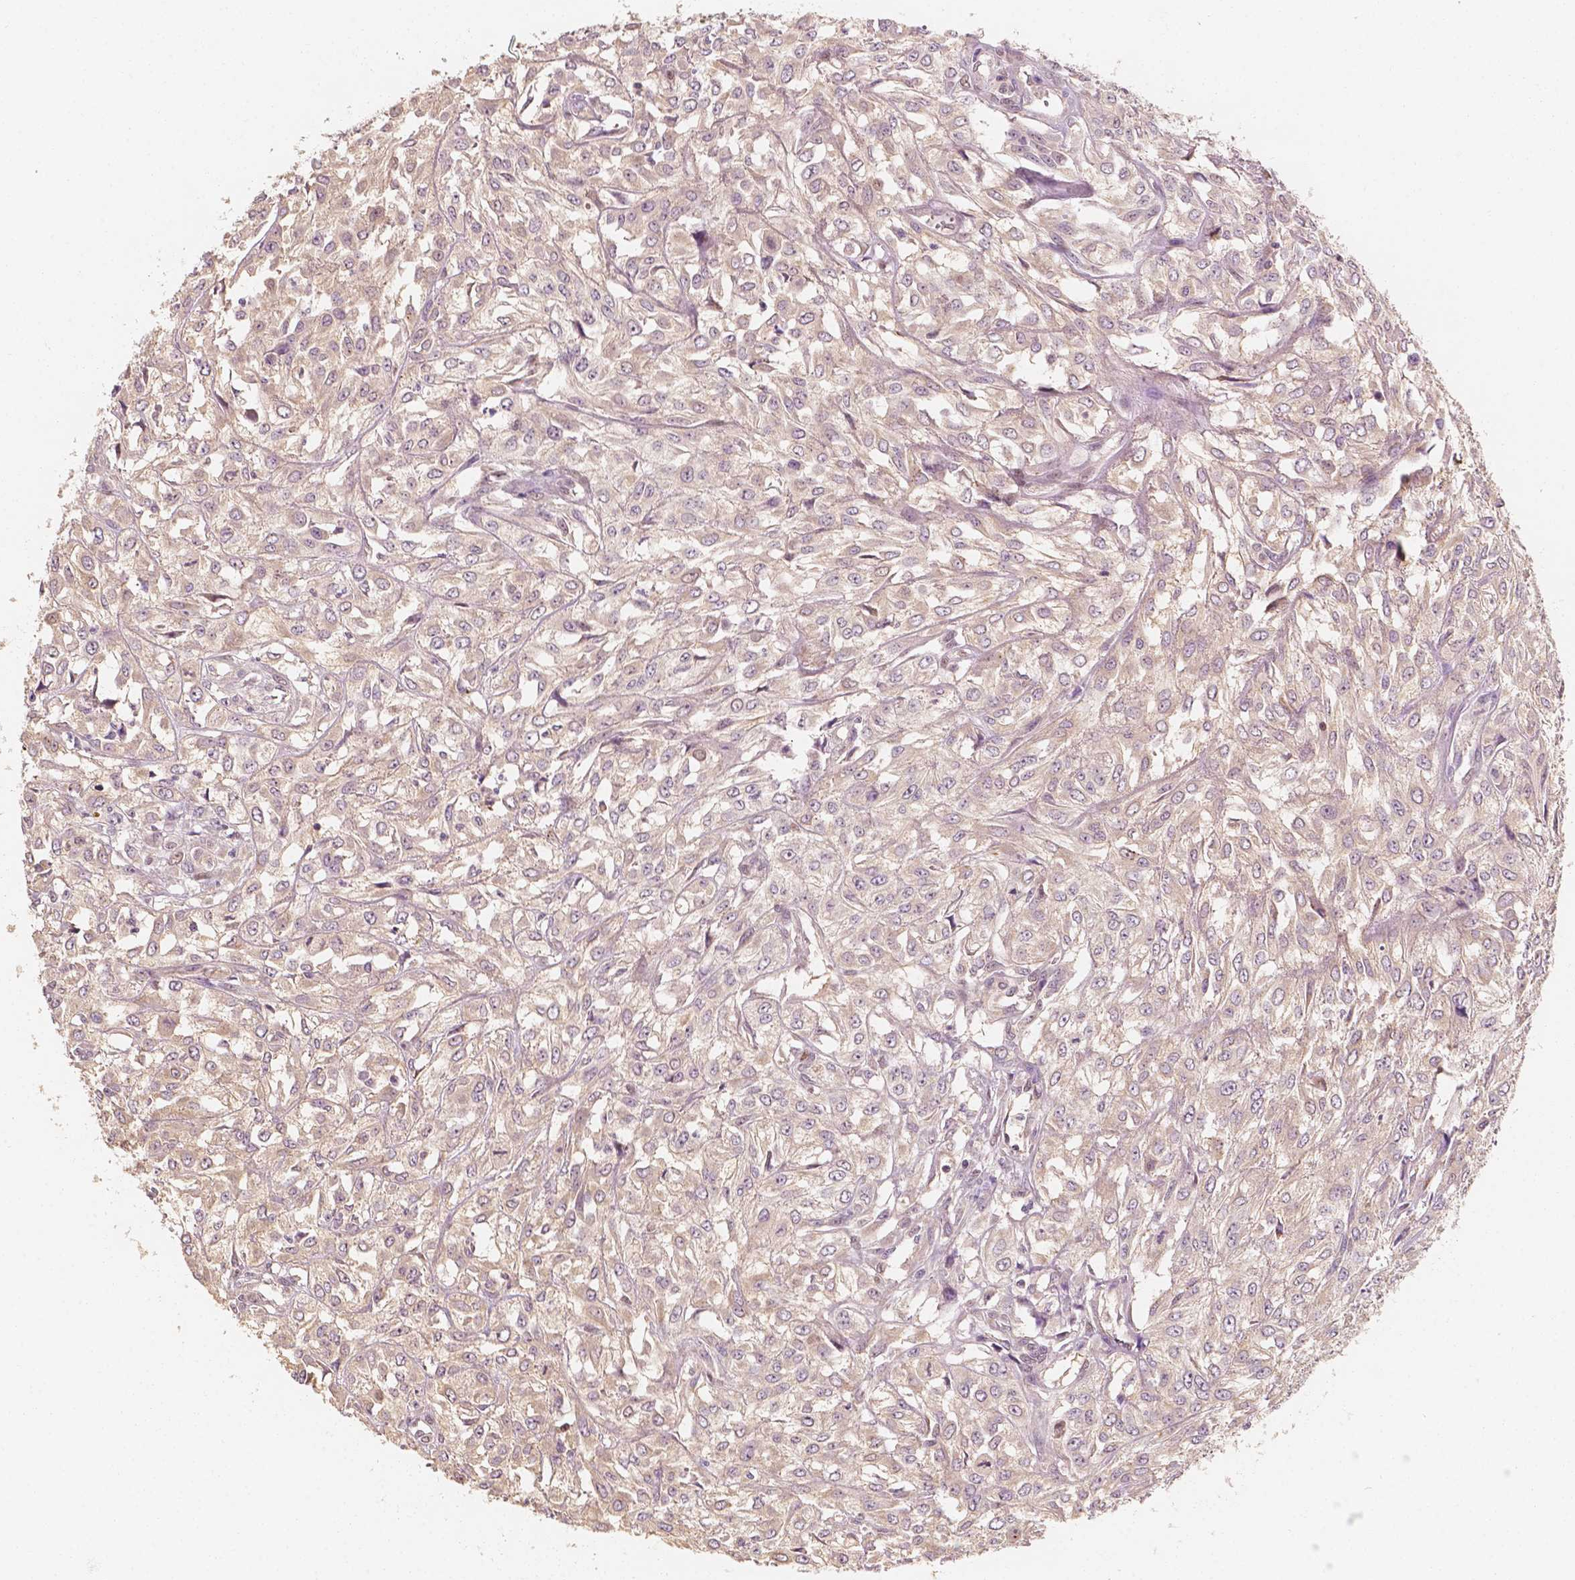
{"staining": {"intensity": "weak", "quantity": "25%-75%", "location": "cytoplasmic/membranous"}, "tissue": "urothelial cancer", "cell_type": "Tumor cells", "image_type": "cancer", "snomed": [{"axis": "morphology", "description": "Urothelial carcinoma, High grade"}, {"axis": "topography", "description": "Urinary bladder"}], "caption": "The micrograph displays staining of urothelial cancer, revealing weak cytoplasmic/membranous protein staining (brown color) within tumor cells.", "gene": "TBC1D17", "patient": {"sex": "male", "age": 67}}